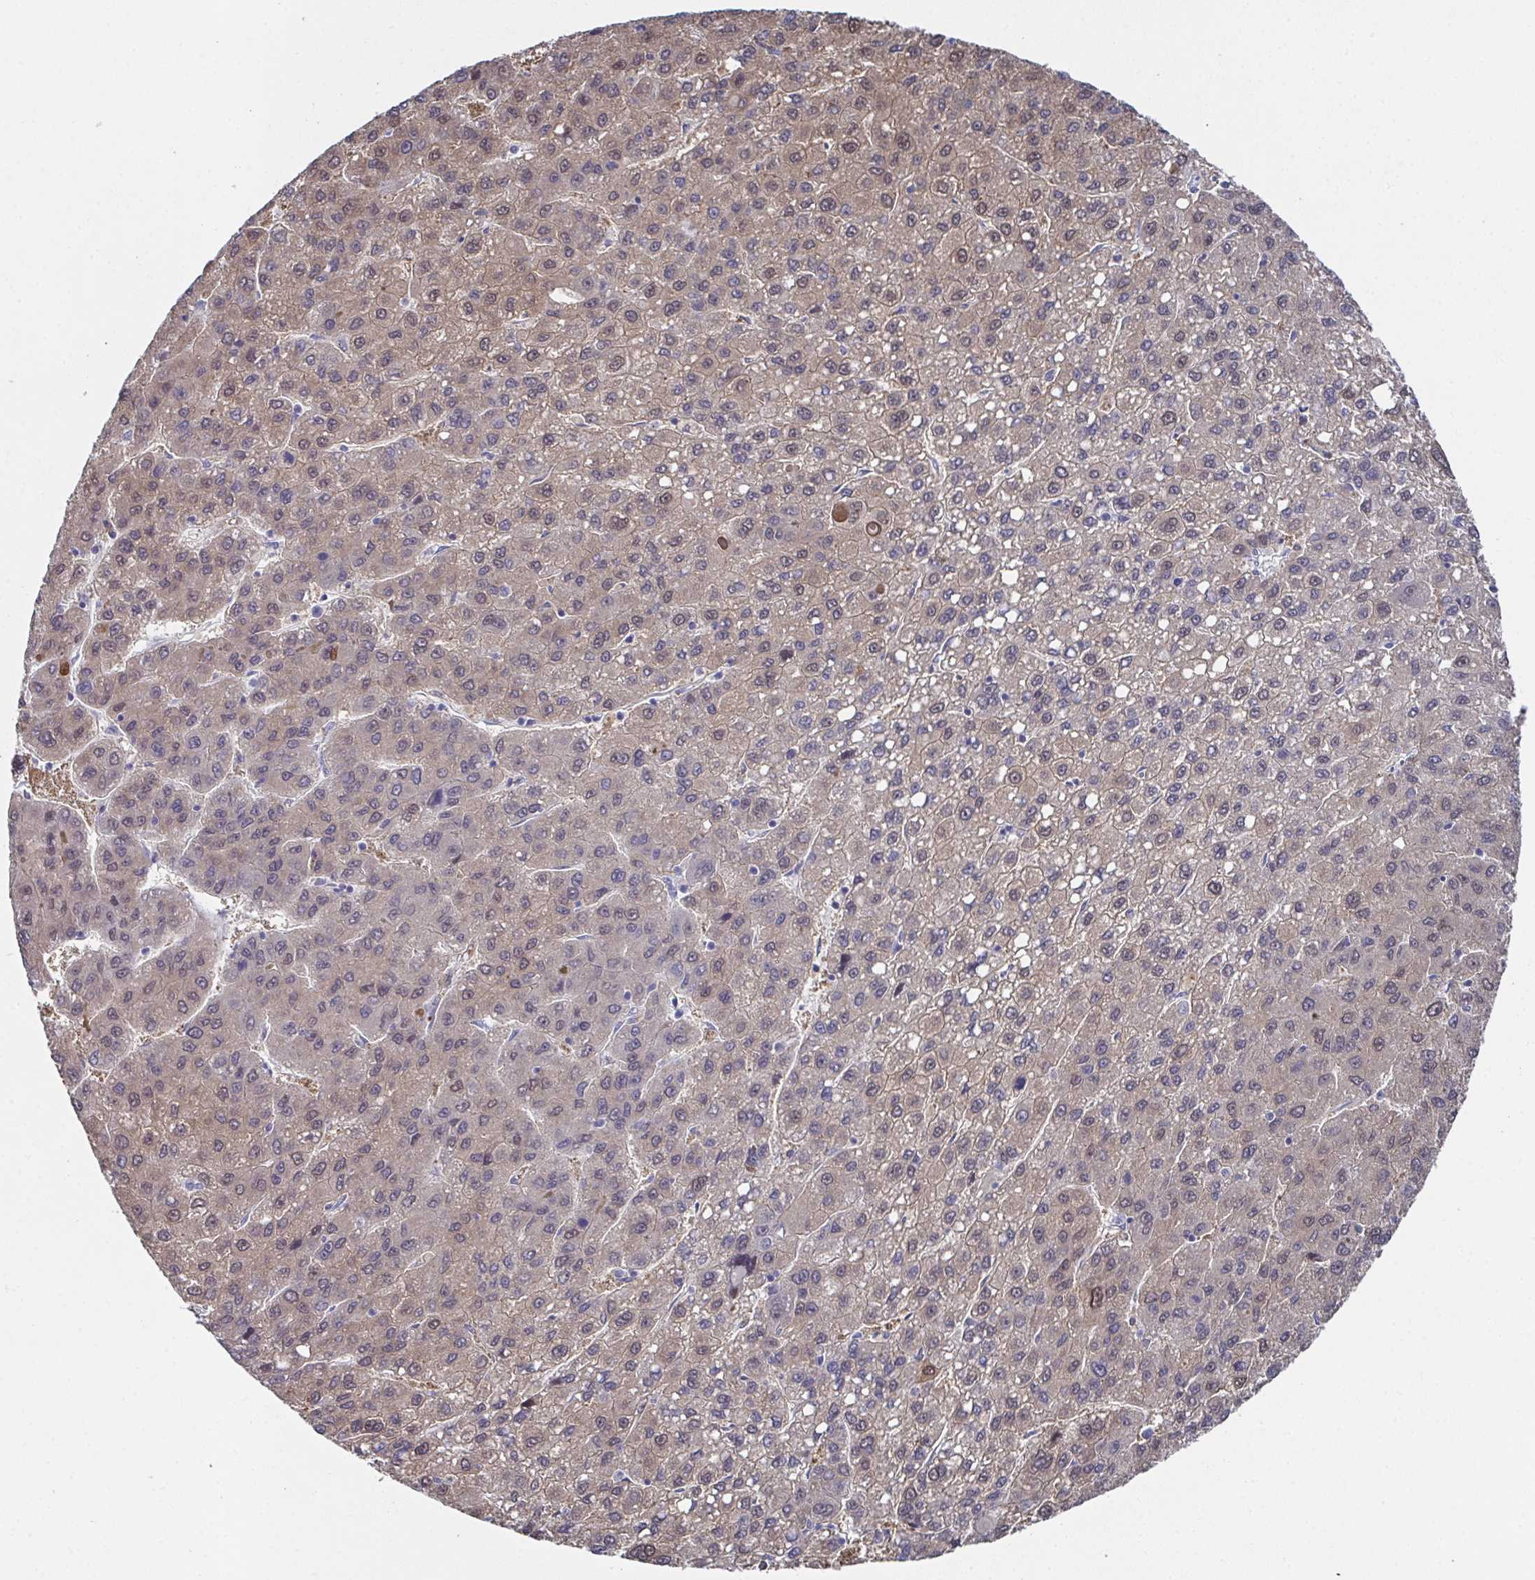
{"staining": {"intensity": "weak", "quantity": ">75%", "location": "cytoplasmic/membranous,nuclear"}, "tissue": "liver cancer", "cell_type": "Tumor cells", "image_type": "cancer", "snomed": [{"axis": "morphology", "description": "Carcinoma, Hepatocellular, NOS"}, {"axis": "topography", "description": "Liver"}], "caption": "Immunohistochemical staining of human liver cancer exhibits low levels of weak cytoplasmic/membranous and nuclear expression in about >75% of tumor cells.", "gene": "SSC4D", "patient": {"sex": "female", "age": 82}}